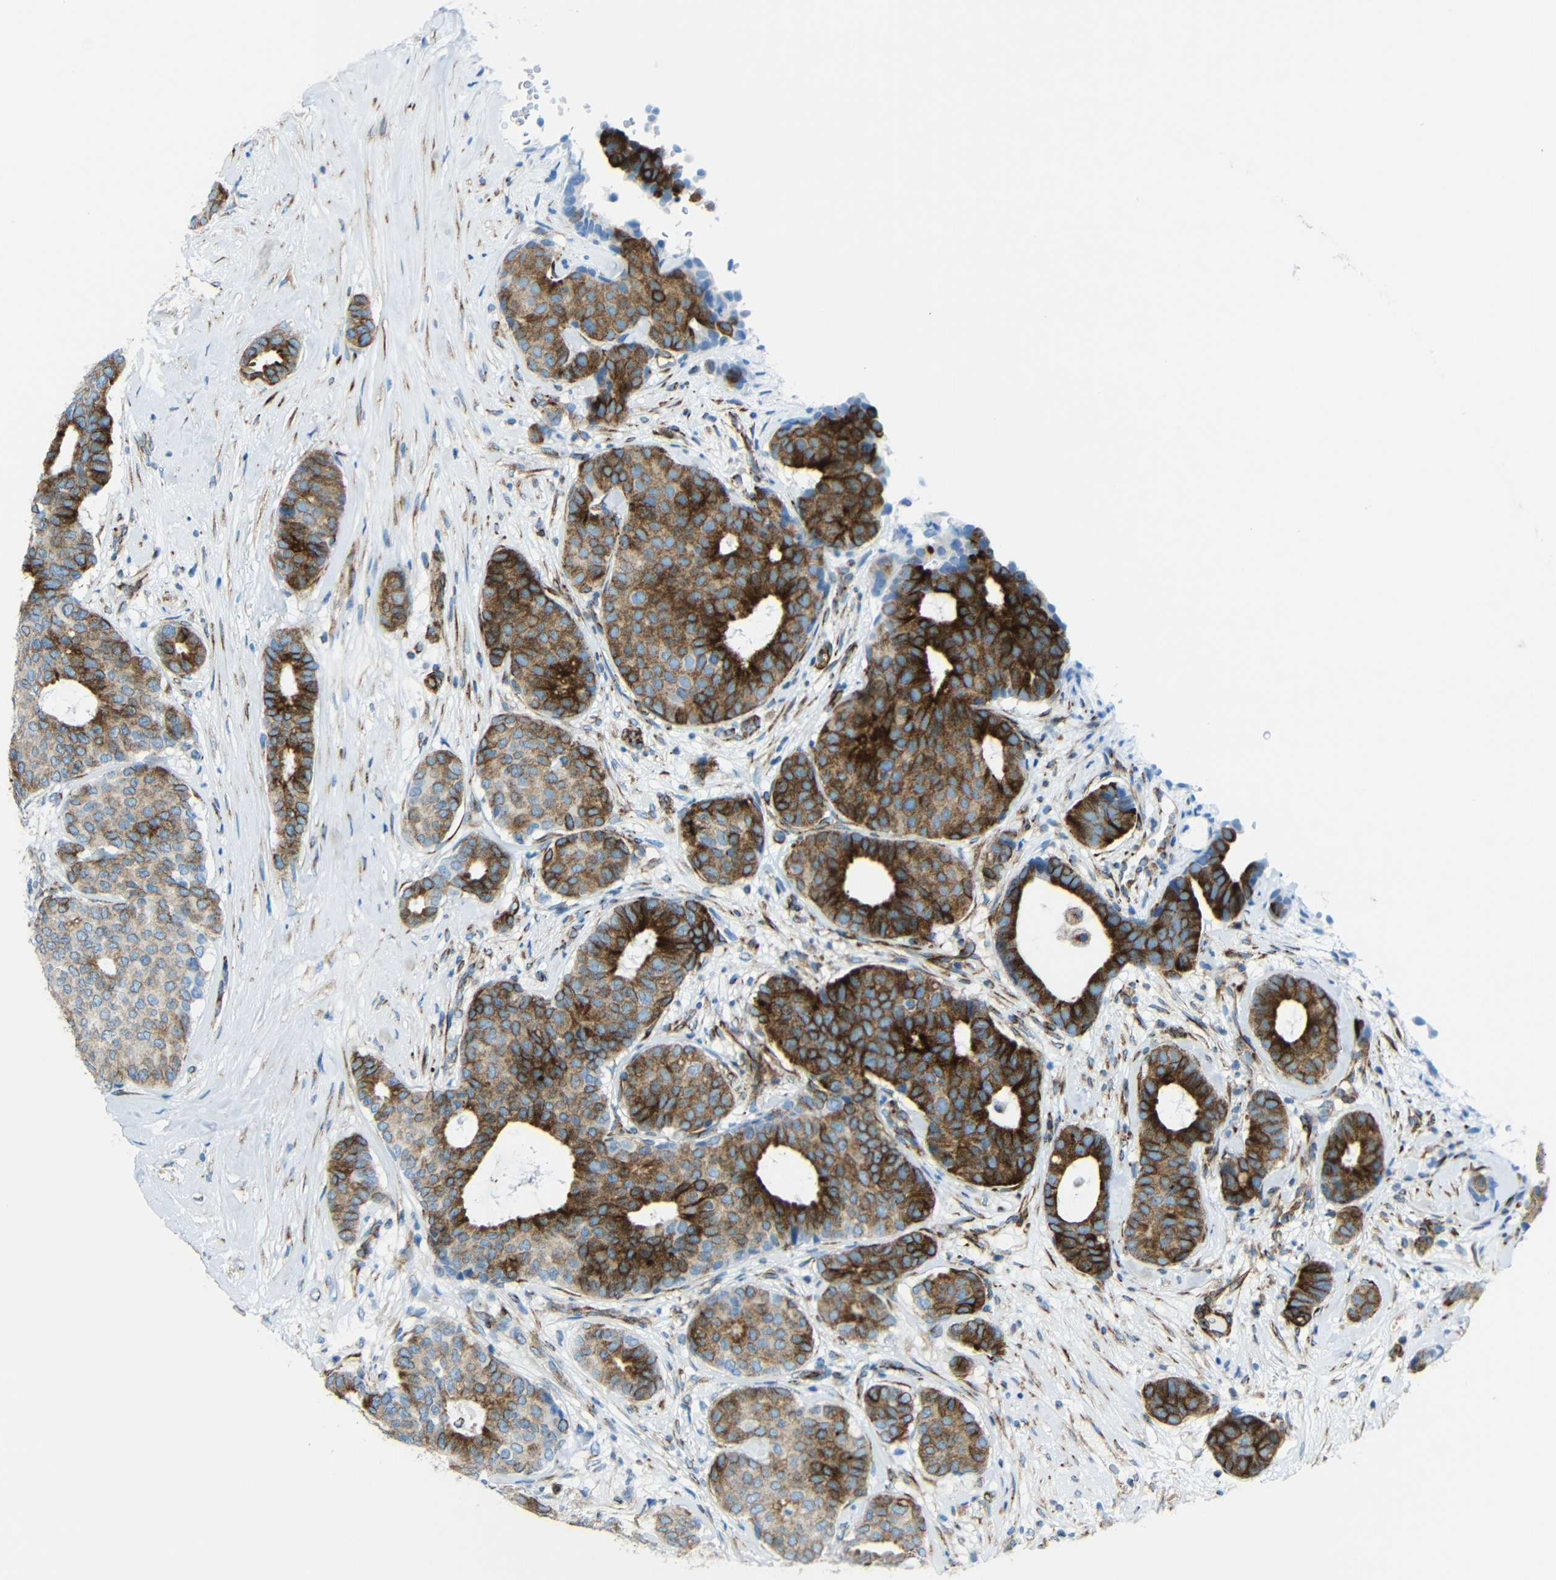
{"staining": {"intensity": "strong", "quantity": "25%-75%", "location": "cytoplasmic/membranous"}, "tissue": "breast cancer", "cell_type": "Tumor cells", "image_type": "cancer", "snomed": [{"axis": "morphology", "description": "Duct carcinoma"}, {"axis": "topography", "description": "Breast"}], "caption": "Breast cancer (infiltrating ductal carcinoma) stained with a protein marker reveals strong staining in tumor cells.", "gene": "TUBB4B", "patient": {"sex": "female", "age": 75}}